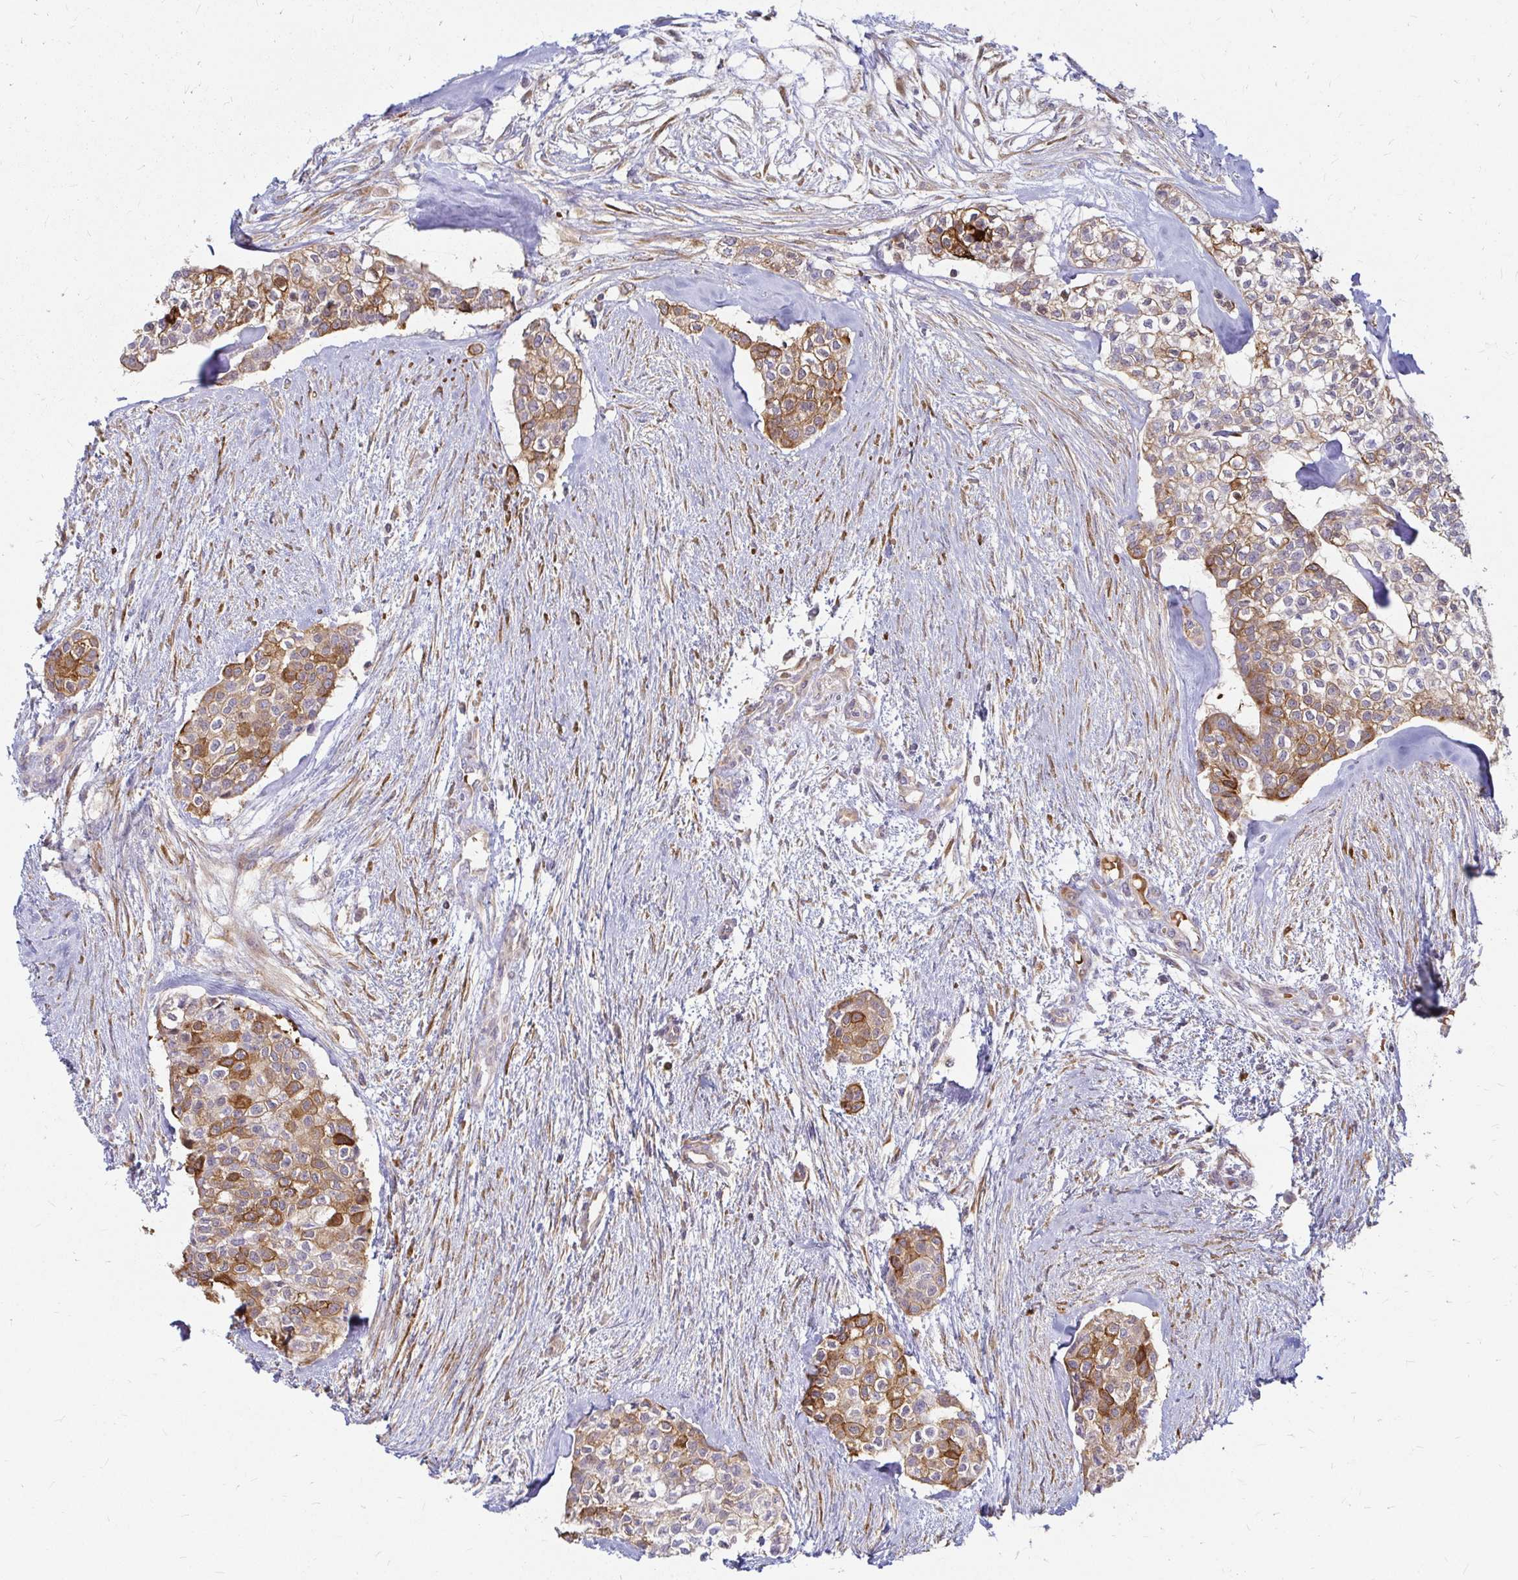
{"staining": {"intensity": "moderate", "quantity": "25%-75%", "location": "cytoplasmic/membranous"}, "tissue": "head and neck cancer", "cell_type": "Tumor cells", "image_type": "cancer", "snomed": [{"axis": "morphology", "description": "Adenocarcinoma, NOS"}, {"axis": "topography", "description": "Head-Neck"}], "caption": "Head and neck adenocarcinoma tissue exhibits moderate cytoplasmic/membranous positivity in about 25%-75% of tumor cells, visualized by immunohistochemistry. The staining was performed using DAB (3,3'-diaminobenzidine) to visualize the protein expression in brown, while the nuclei were stained in blue with hematoxylin (Magnification: 20x).", "gene": "CAST", "patient": {"sex": "male", "age": 81}}